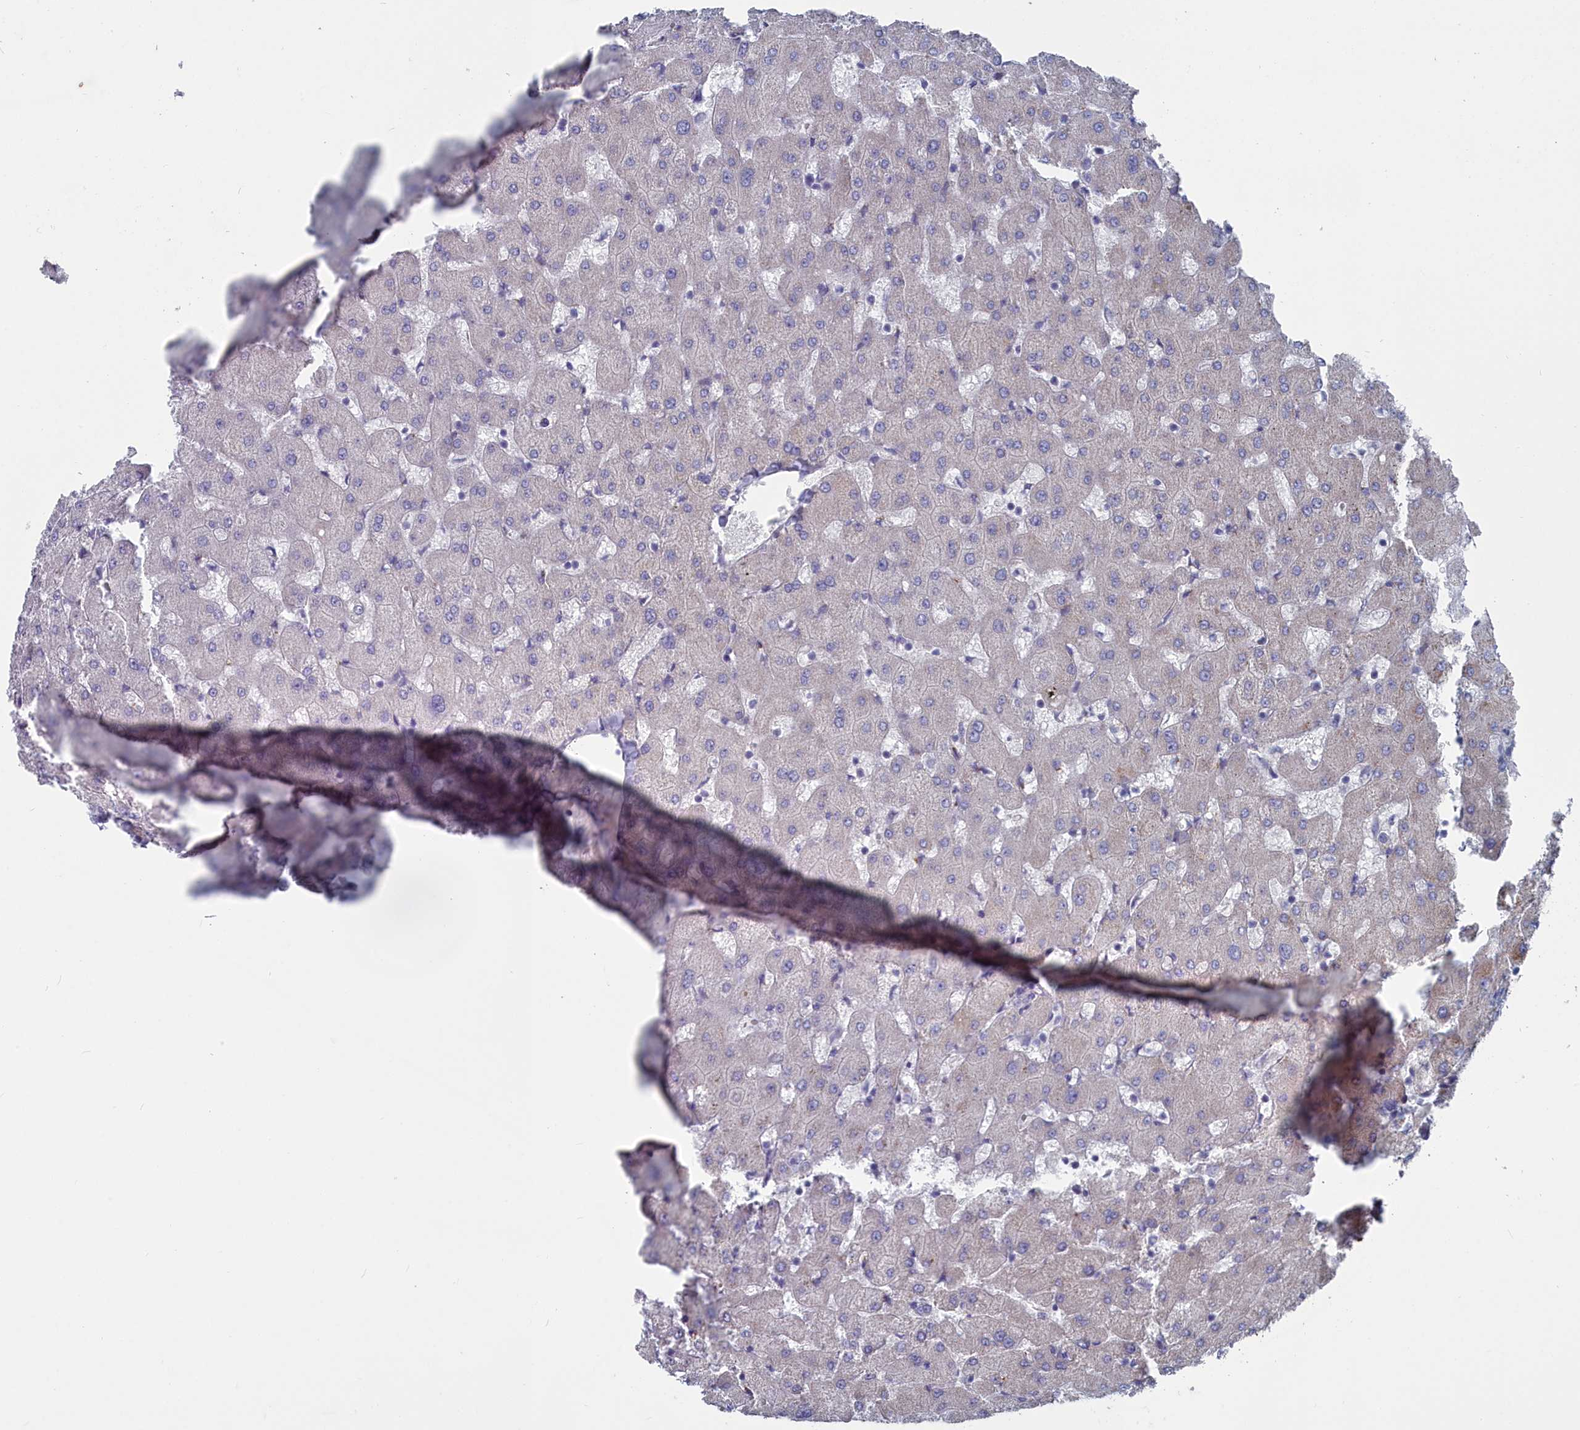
{"staining": {"intensity": "negative", "quantity": "none", "location": "none"}, "tissue": "liver", "cell_type": "Cholangiocytes", "image_type": "normal", "snomed": [{"axis": "morphology", "description": "Normal tissue, NOS"}, {"axis": "topography", "description": "Liver"}], "caption": "DAB (3,3'-diaminobenzidine) immunohistochemical staining of normal human liver exhibits no significant staining in cholangiocytes.", "gene": "SHISAL2A", "patient": {"sex": "female", "age": 63}}